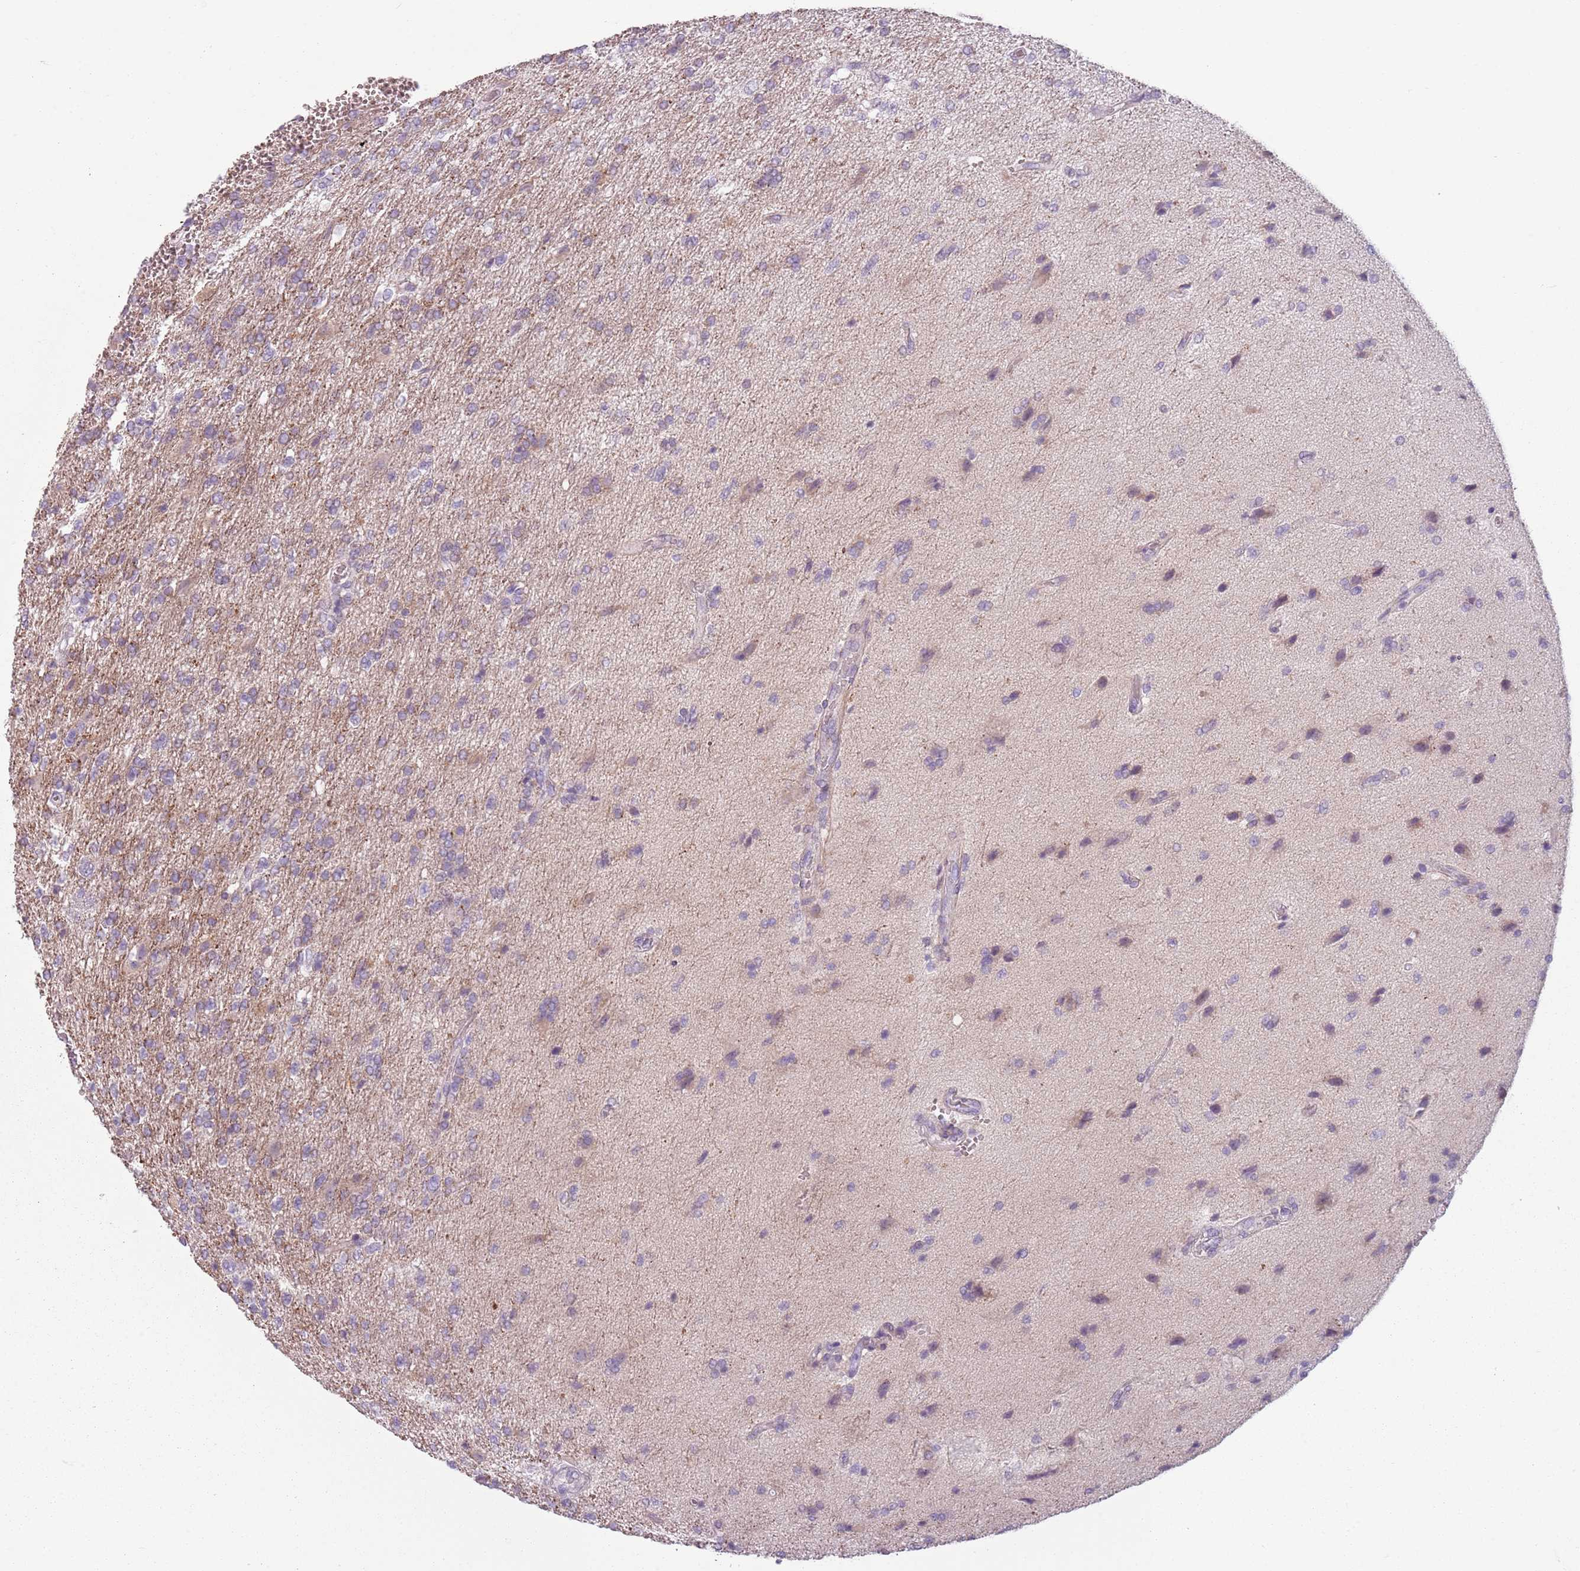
{"staining": {"intensity": "negative", "quantity": "none", "location": "none"}, "tissue": "glioma", "cell_type": "Tumor cells", "image_type": "cancer", "snomed": [{"axis": "morphology", "description": "Glioma, malignant, High grade"}, {"axis": "topography", "description": "Brain"}], "caption": "This micrograph is of glioma stained with immunohistochemistry (IHC) to label a protein in brown with the nuclei are counter-stained blue. There is no expression in tumor cells.", "gene": "MEGF8", "patient": {"sex": "male", "age": 56}}